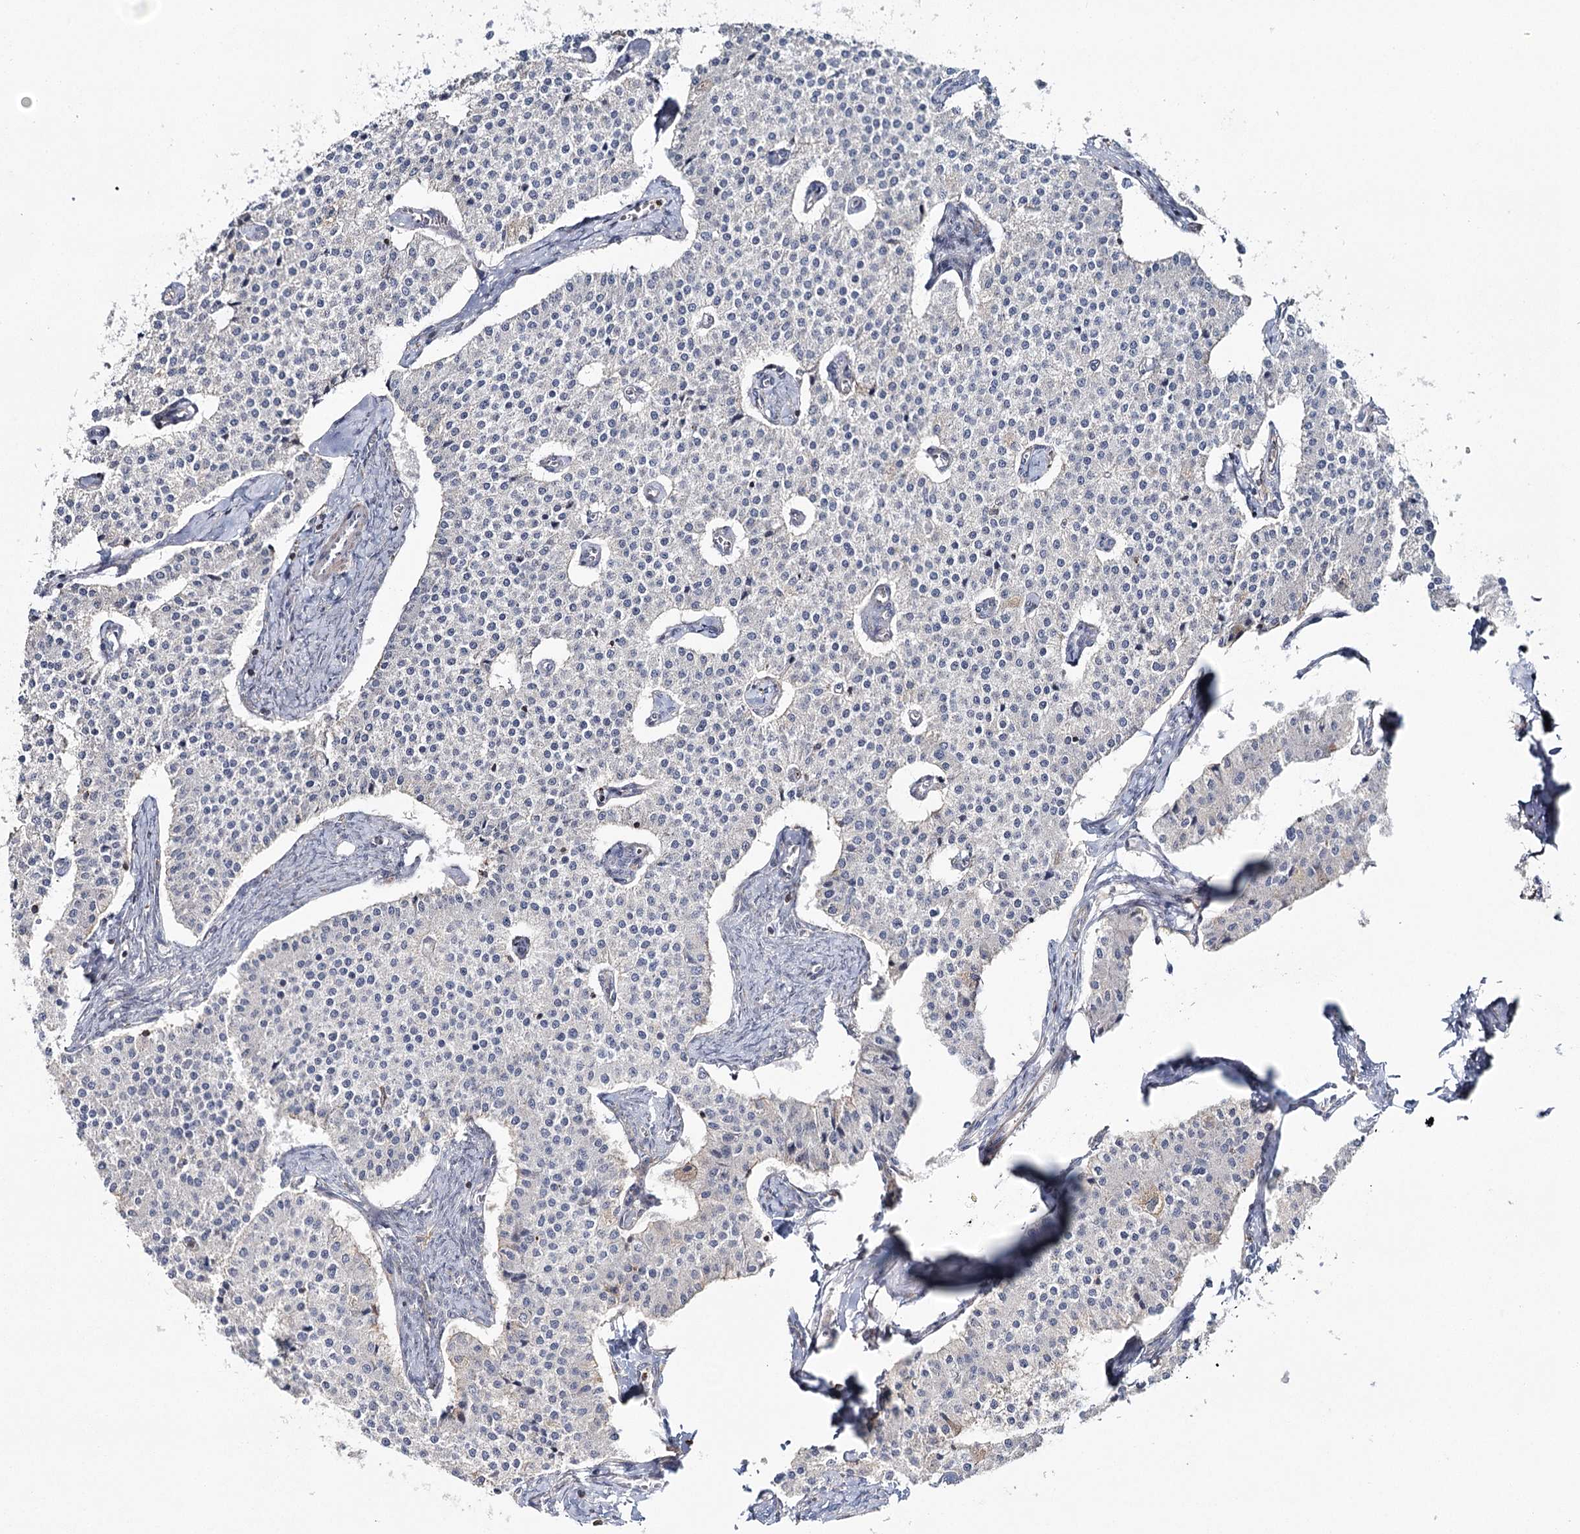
{"staining": {"intensity": "negative", "quantity": "none", "location": "none"}, "tissue": "carcinoid", "cell_type": "Tumor cells", "image_type": "cancer", "snomed": [{"axis": "morphology", "description": "Carcinoid, malignant, NOS"}, {"axis": "topography", "description": "Colon"}], "caption": "Tumor cells show no significant protein expression in malignant carcinoid.", "gene": "ZC3H8", "patient": {"sex": "female", "age": 52}}